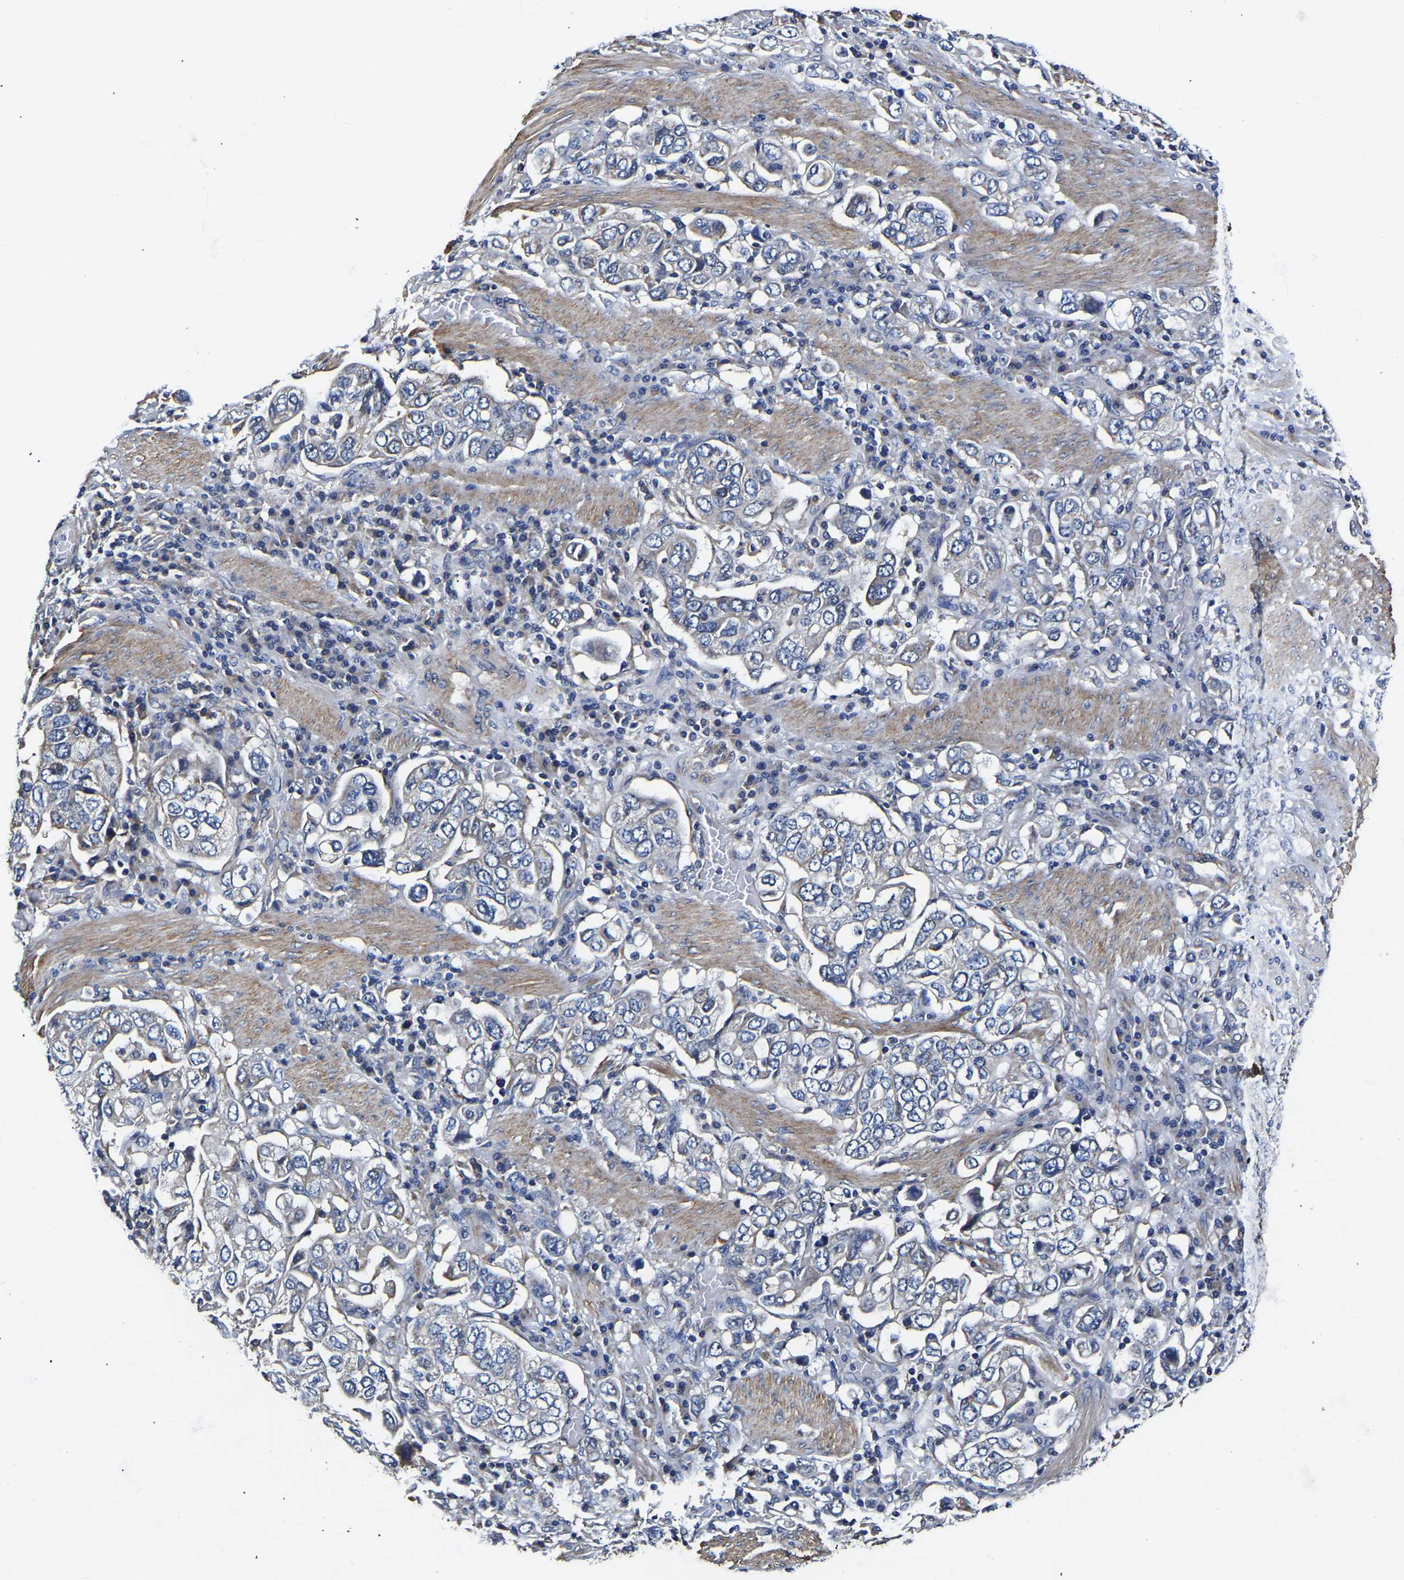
{"staining": {"intensity": "negative", "quantity": "none", "location": "none"}, "tissue": "stomach cancer", "cell_type": "Tumor cells", "image_type": "cancer", "snomed": [{"axis": "morphology", "description": "Adenocarcinoma, NOS"}, {"axis": "topography", "description": "Stomach, upper"}], "caption": "Immunohistochemistry image of stomach cancer (adenocarcinoma) stained for a protein (brown), which reveals no expression in tumor cells.", "gene": "KCTD17", "patient": {"sex": "male", "age": 62}}